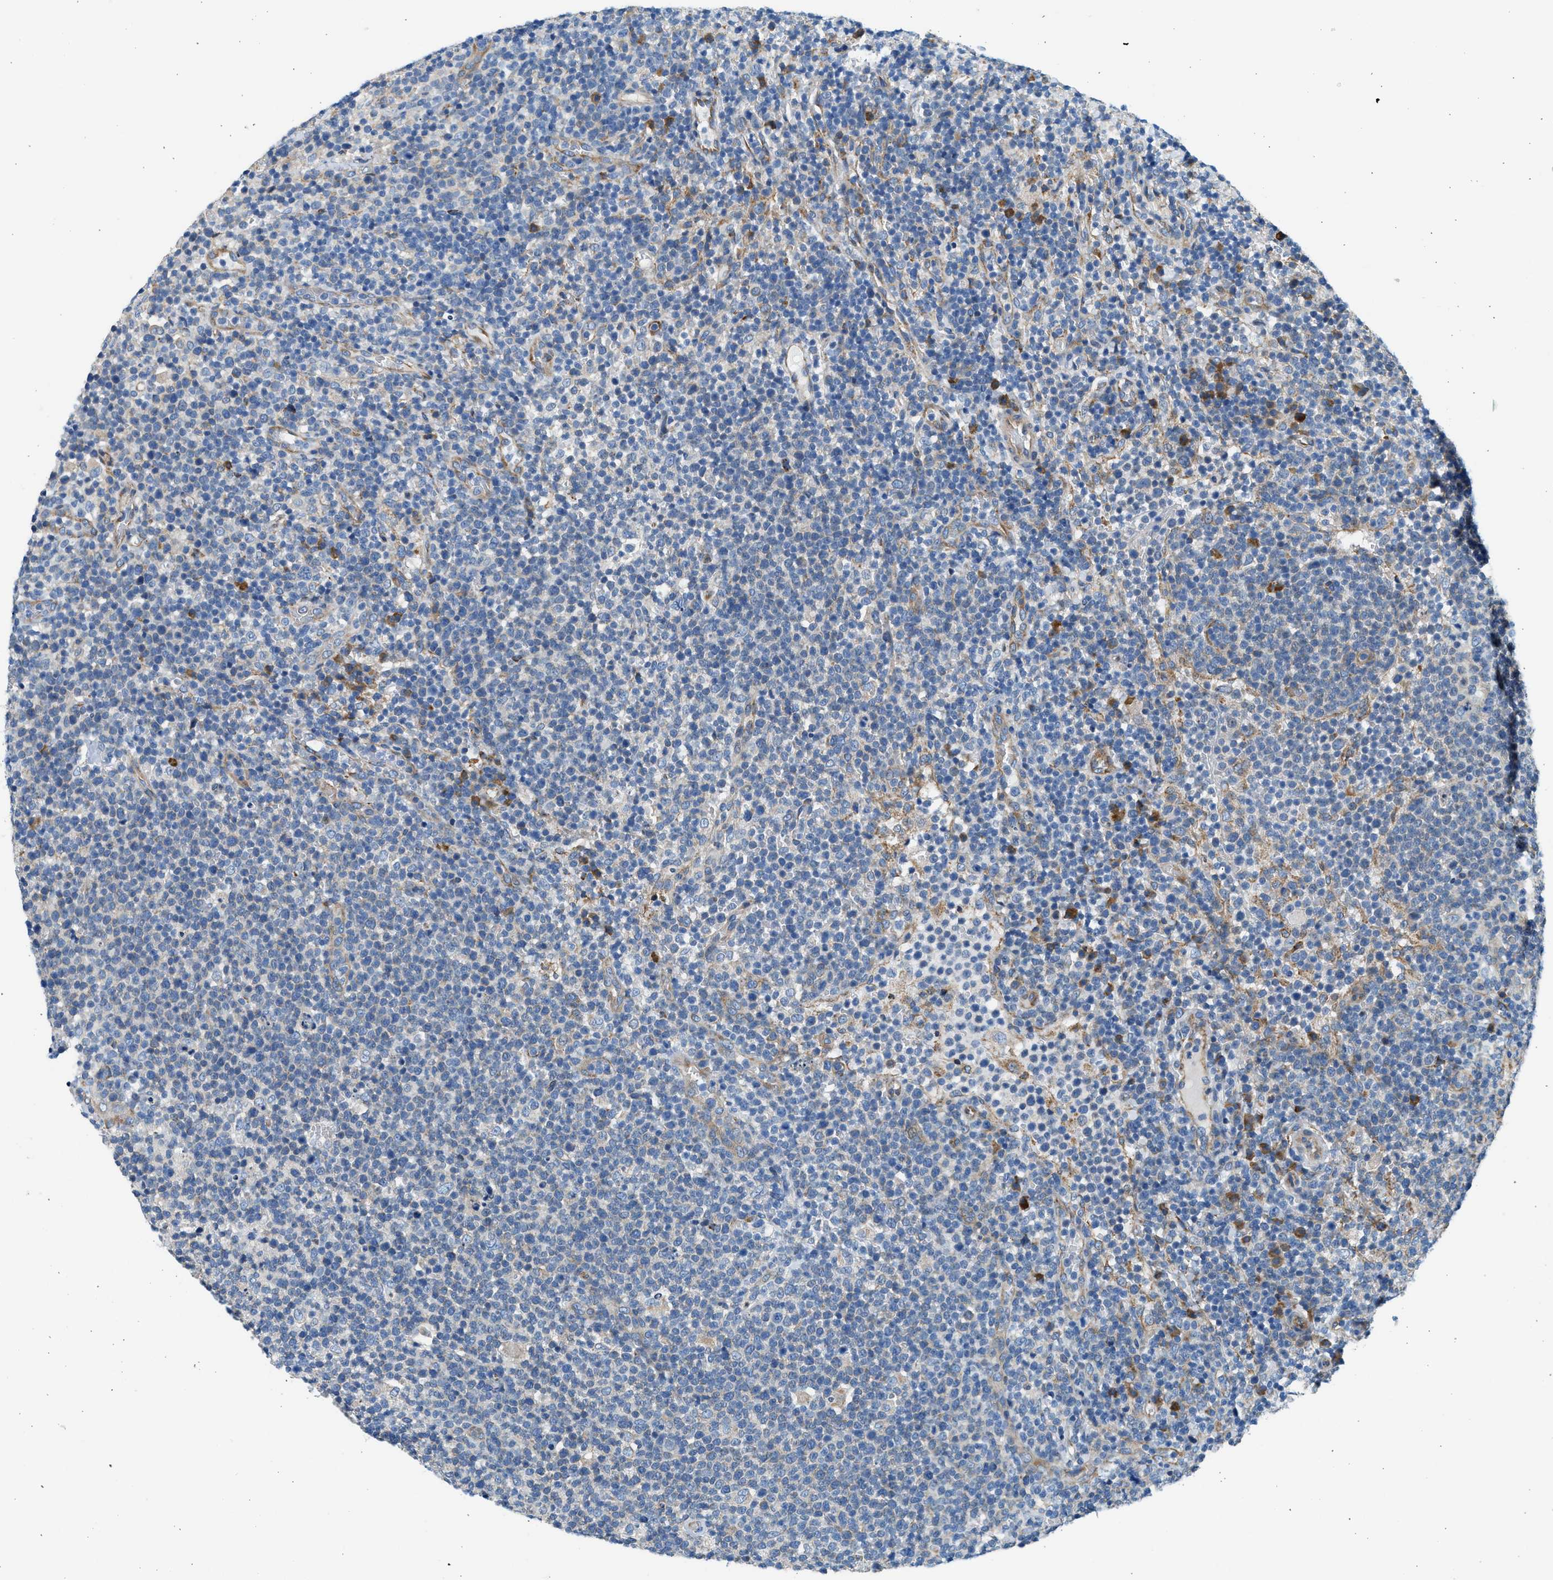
{"staining": {"intensity": "negative", "quantity": "none", "location": "none"}, "tissue": "lymphoma", "cell_type": "Tumor cells", "image_type": "cancer", "snomed": [{"axis": "morphology", "description": "Malignant lymphoma, non-Hodgkin's type, High grade"}, {"axis": "topography", "description": "Lymph node"}], "caption": "Tumor cells are negative for protein expression in human lymphoma.", "gene": "CNTN6", "patient": {"sex": "male", "age": 61}}